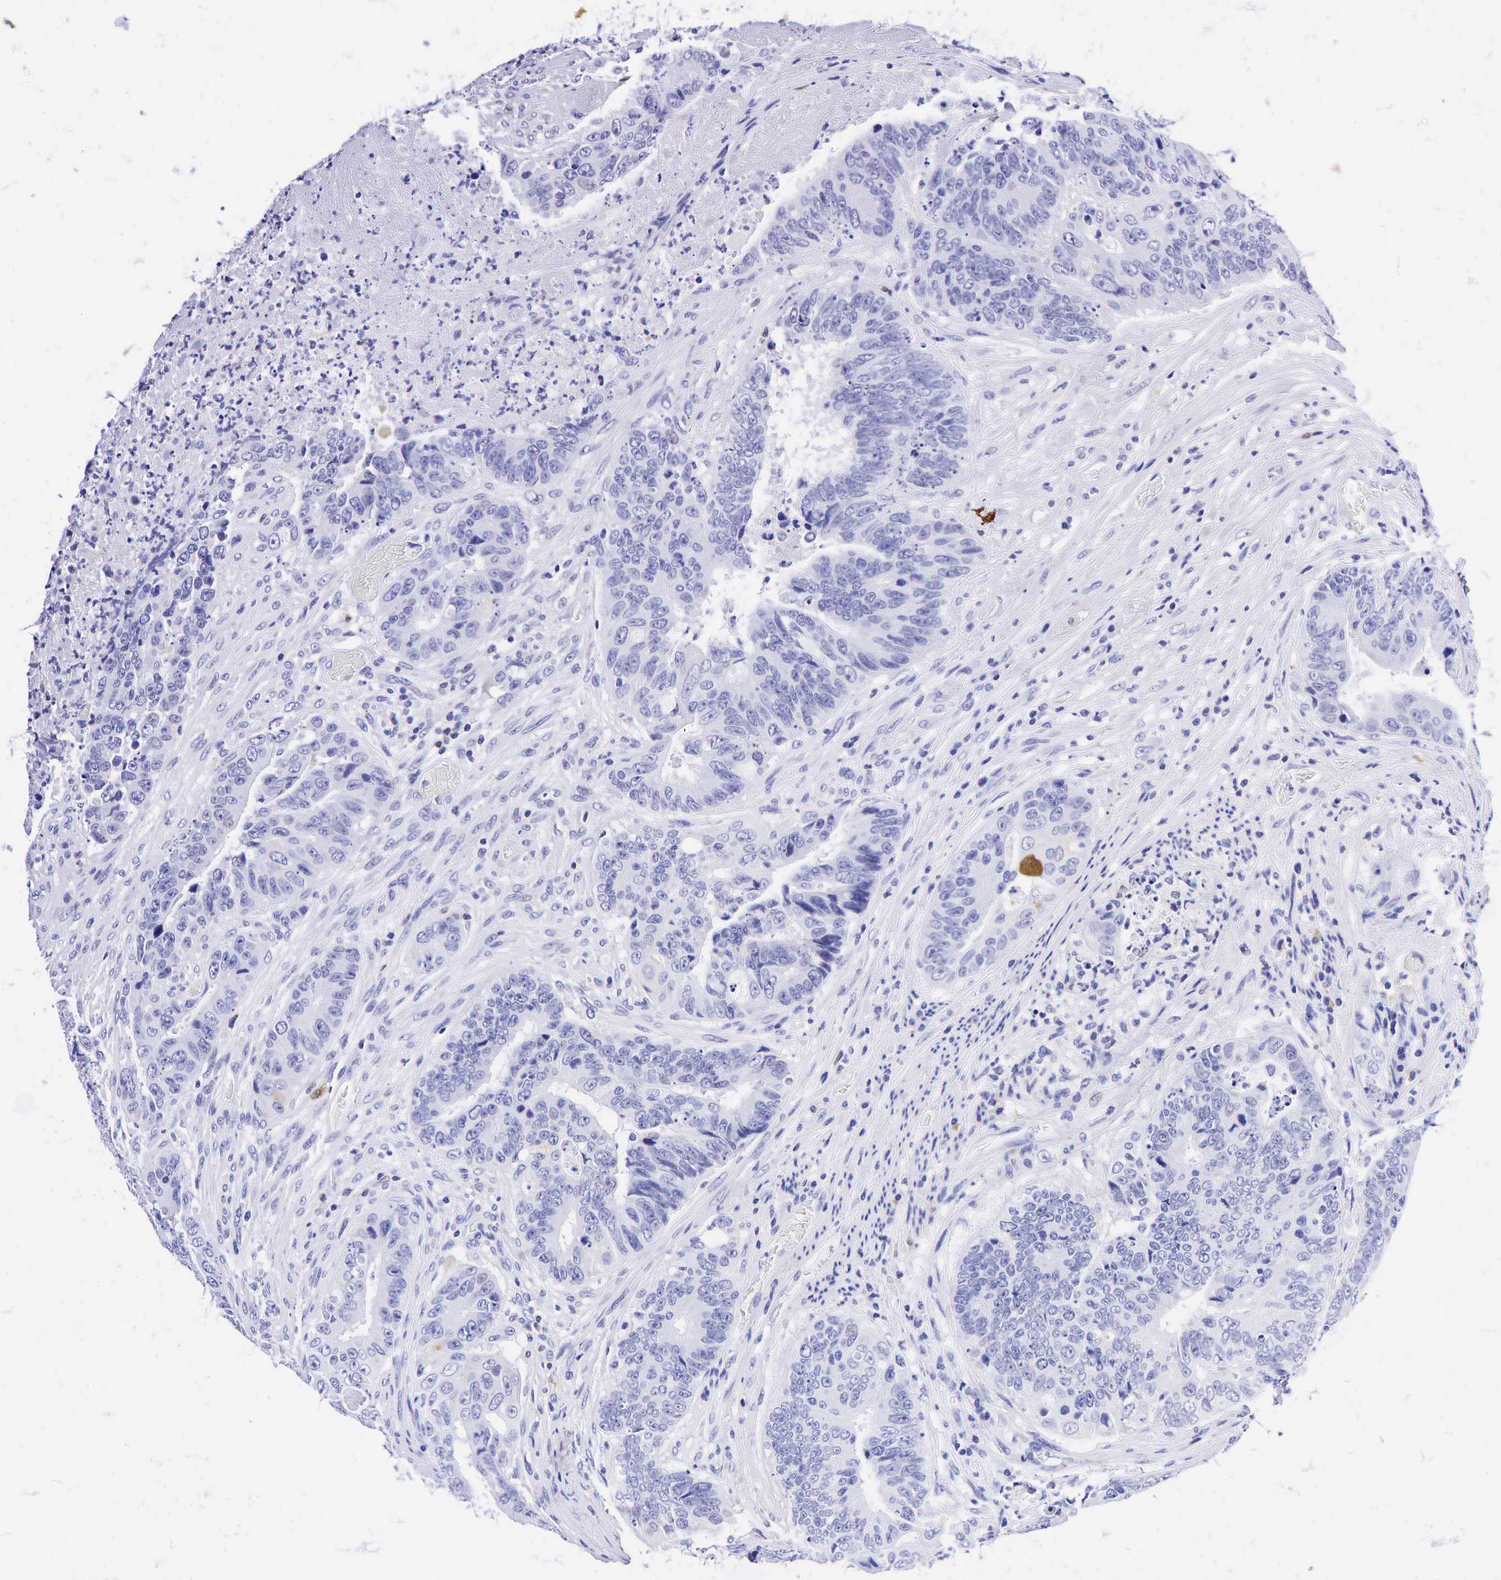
{"staining": {"intensity": "negative", "quantity": "none", "location": "none"}, "tissue": "colorectal cancer", "cell_type": "Tumor cells", "image_type": "cancer", "snomed": [{"axis": "morphology", "description": "Adenocarcinoma, NOS"}, {"axis": "topography", "description": "Rectum"}], "caption": "Immunohistochemistry photomicrograph of neoplastic tissue: colorectal cancer stained with DAB reveals no significant protein staining in tumor cells.", "gene": "TNFRSF8", "patient": {"sex": "female", "age": 65}}